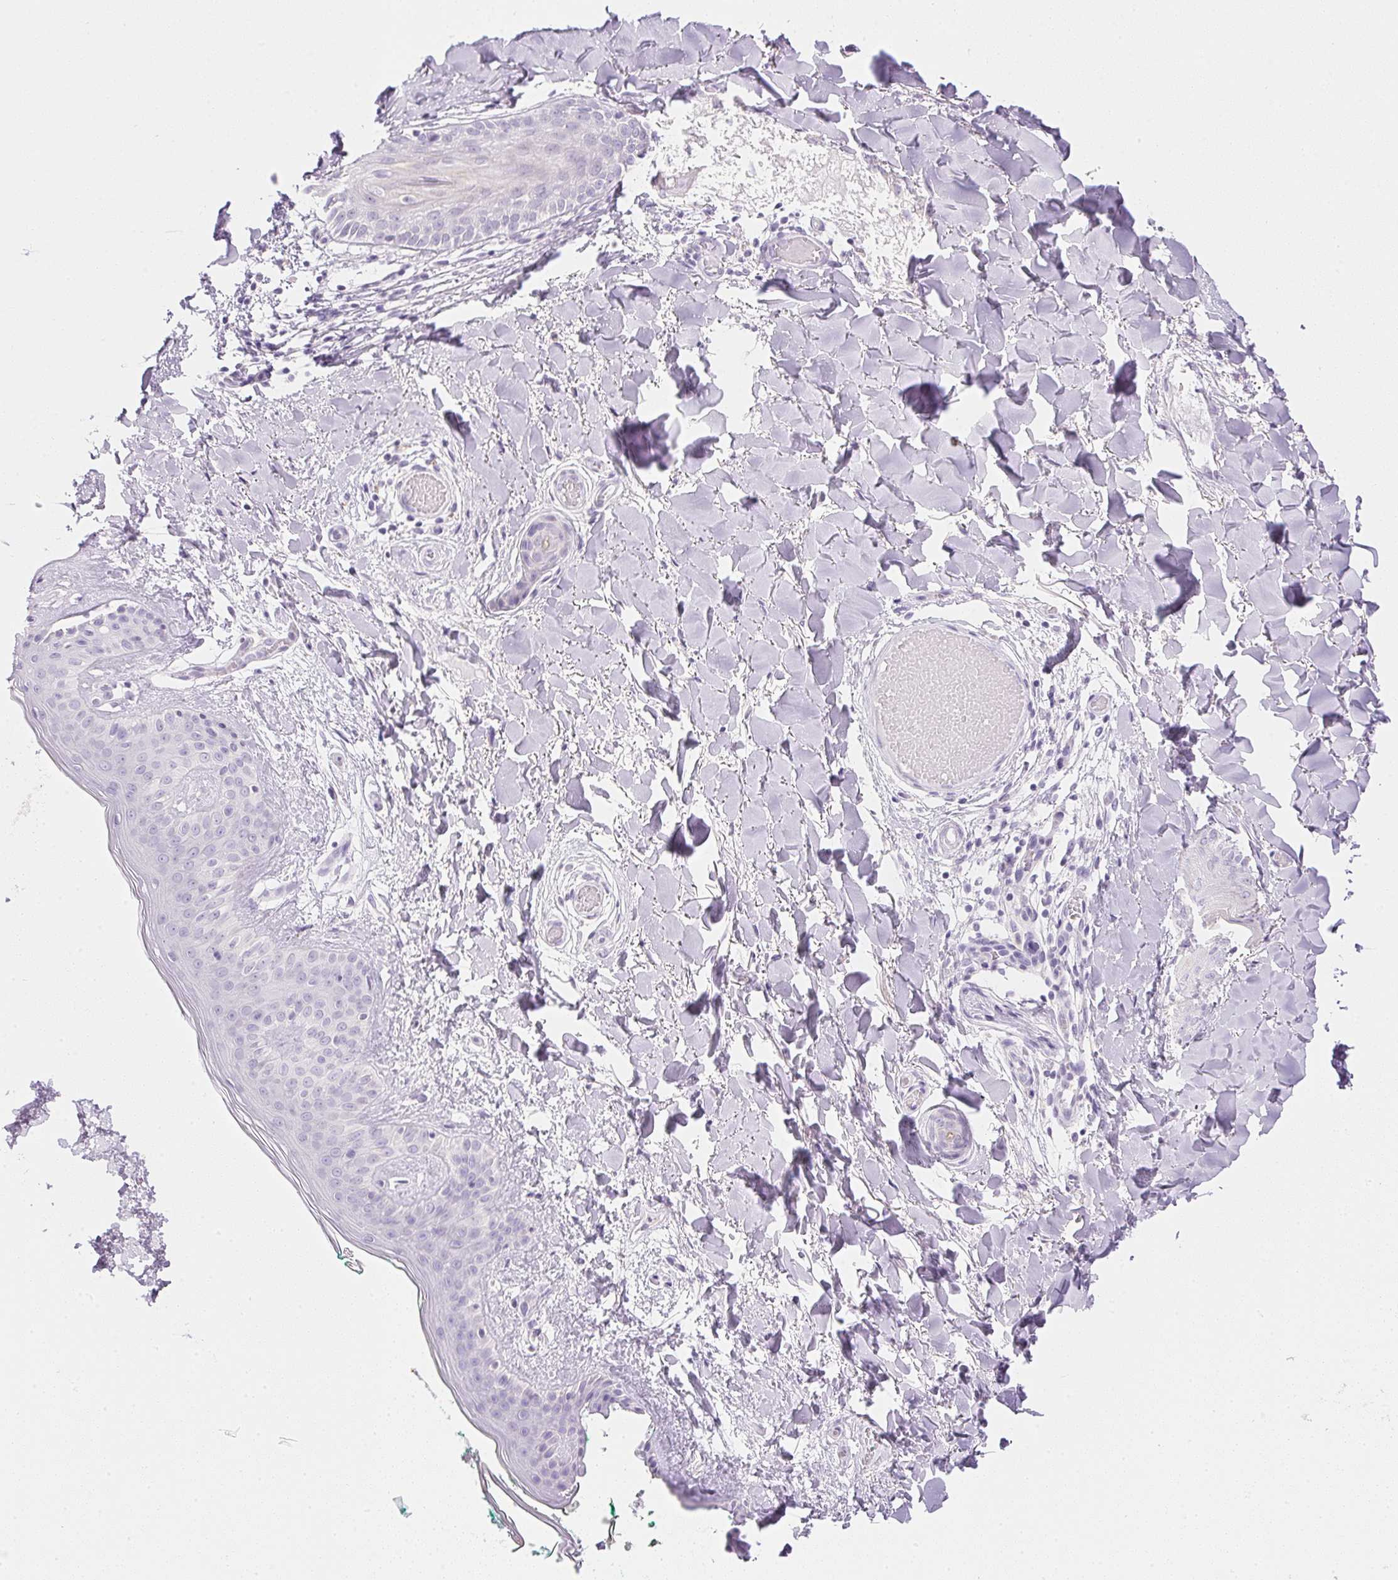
{"staining": {"intensity": "negative", "quantity": "none", "location": "none"}, "tissue": "skin", "cell_type": "Fibroblasts", "image_type": "normal", "snomed": [{"axis": "morphology", "description": "Normal tissue, NOS"}, {"axis": "topography", "description": "Skin"}], "caption": "Immunohistochemistry (IHC) histopathology image of unremarkable human skin stained for a protein (brown), which exhibits no staining in fibroblasts.", "gene": "ATP6V1G3", "patient": {"sex": "female", "age": 34}}